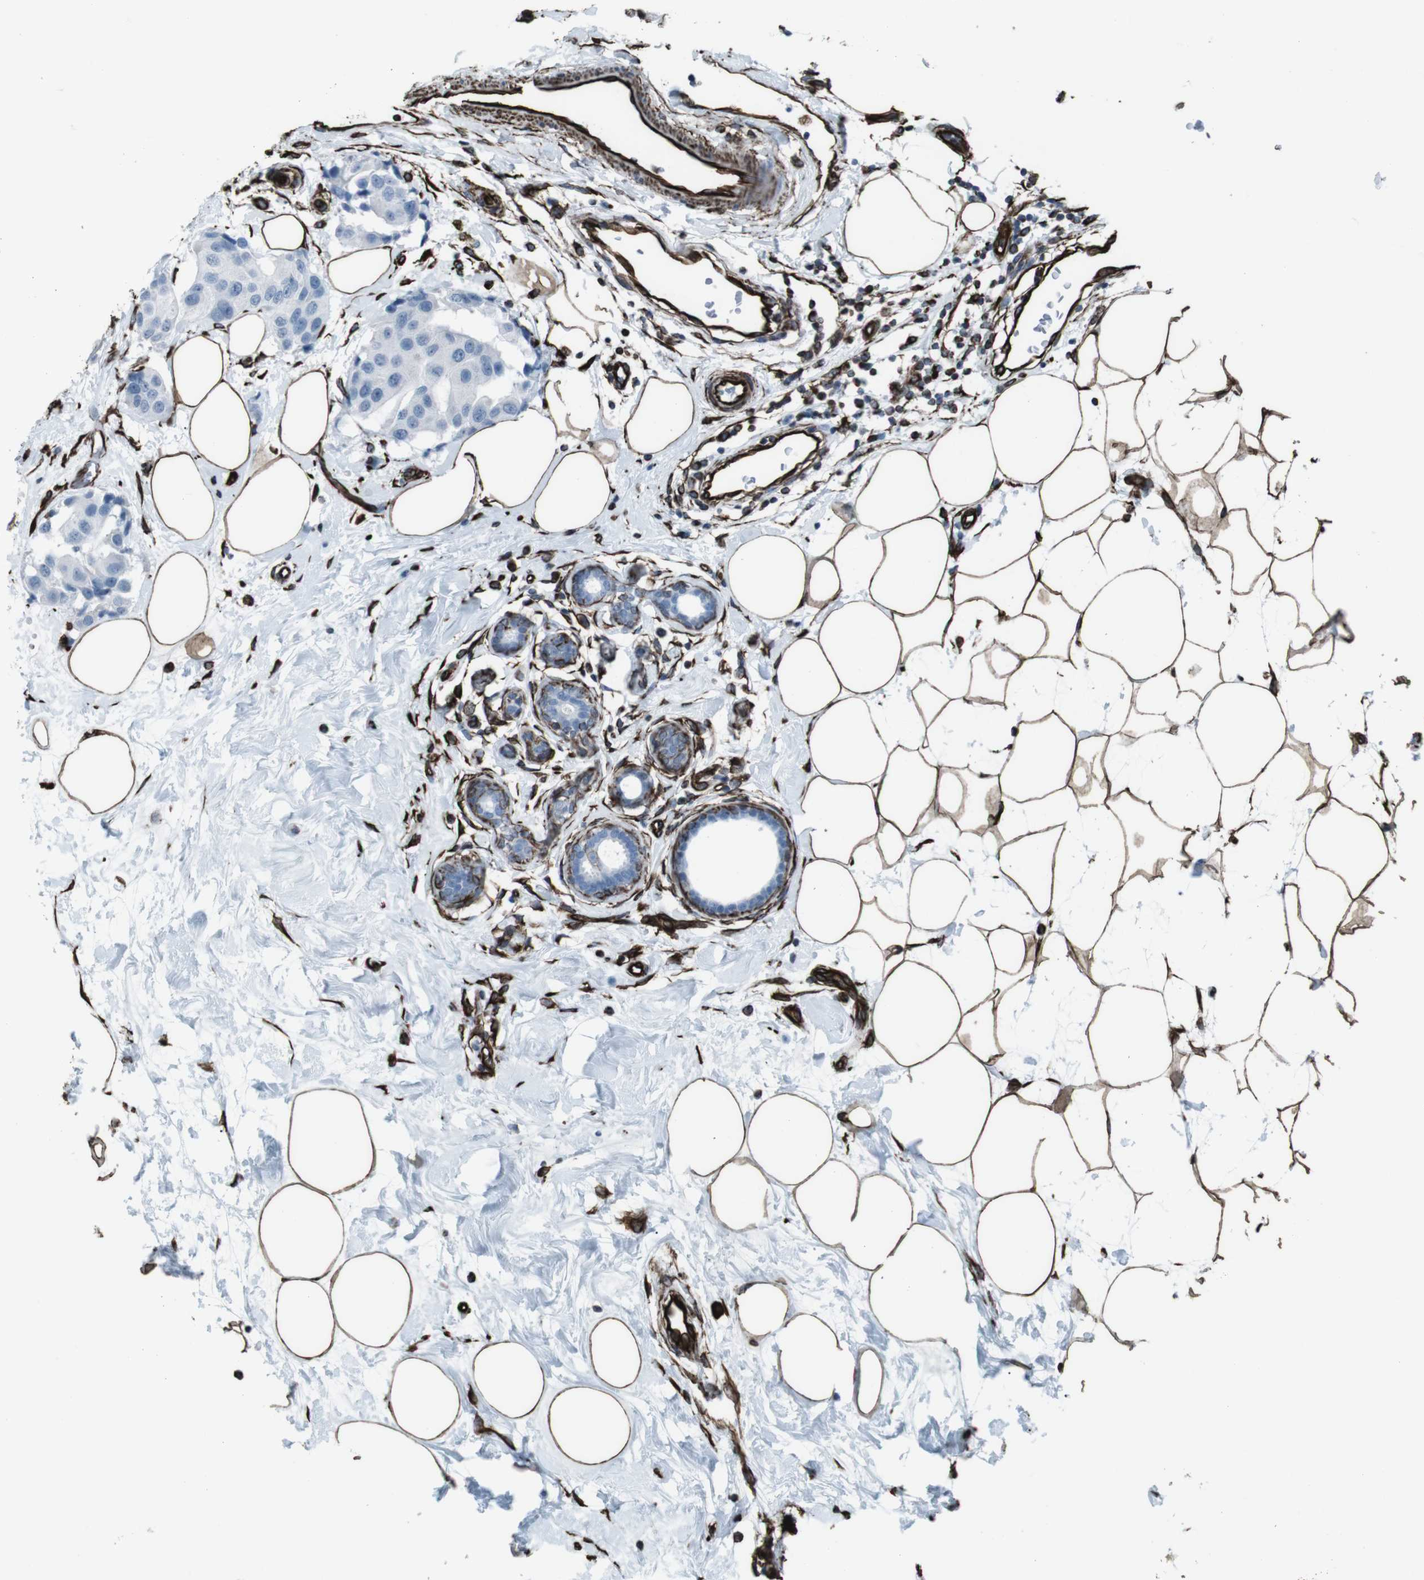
{"staining": {"intensity": "negative", "quantity": "none", "location": "none"}, "tissue": "breast cancer", "cell_type": "Tumor cells", "image_type": "cancer", "snomed": [{"axis": "morphology", "description": "Normal tissue, NOS"}, {"axis": "morphology", "description": "Duct carcinoma"}, {"axis": "topography", "description": "Breast"}], "caption": "Tumor cells show no significant staining in breast cancer (infiltrating ductal carcinoma).", "gene": "ZDHHC6", "patient": {"sex": "female", "age": 39}}